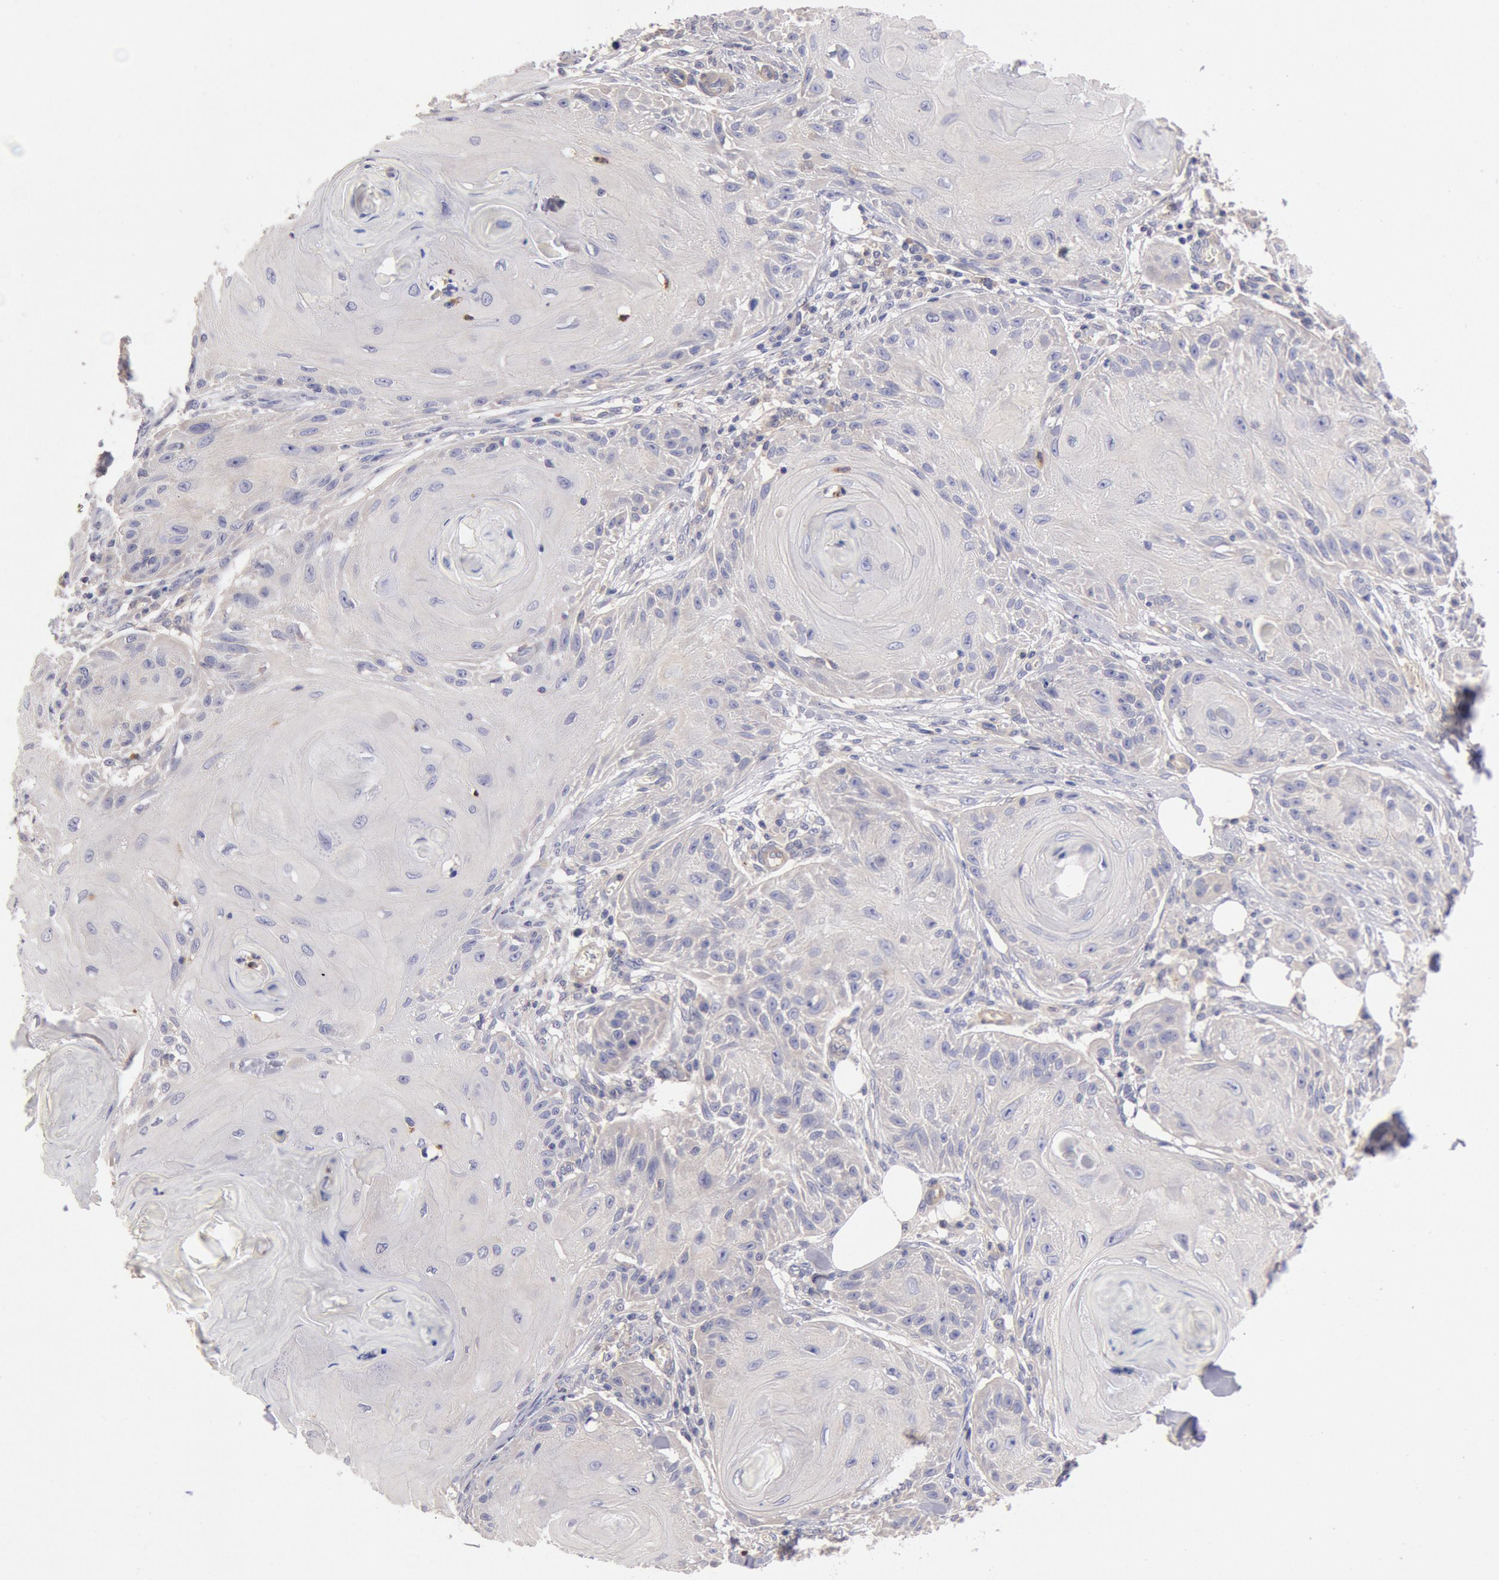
{"staining": {"intensity": "negative", "quantity": "none", "location": "none"}, "tissue": "skin cancer", "cell_type": "Tumor cells", "image_type": "cancer", "snomed": [{"axis": "morphology", "description": "Squamous cell carcinoma, NOS"}, {"axis": "topography", "description": "Skin"}], "caption": "This is an IHC photomicrograph of human skin cancer (squamous cell carcinoma). There is no staining in tumor cells.", "gene": "TMED8", "patient": {"sex": "female", "age": 88}}